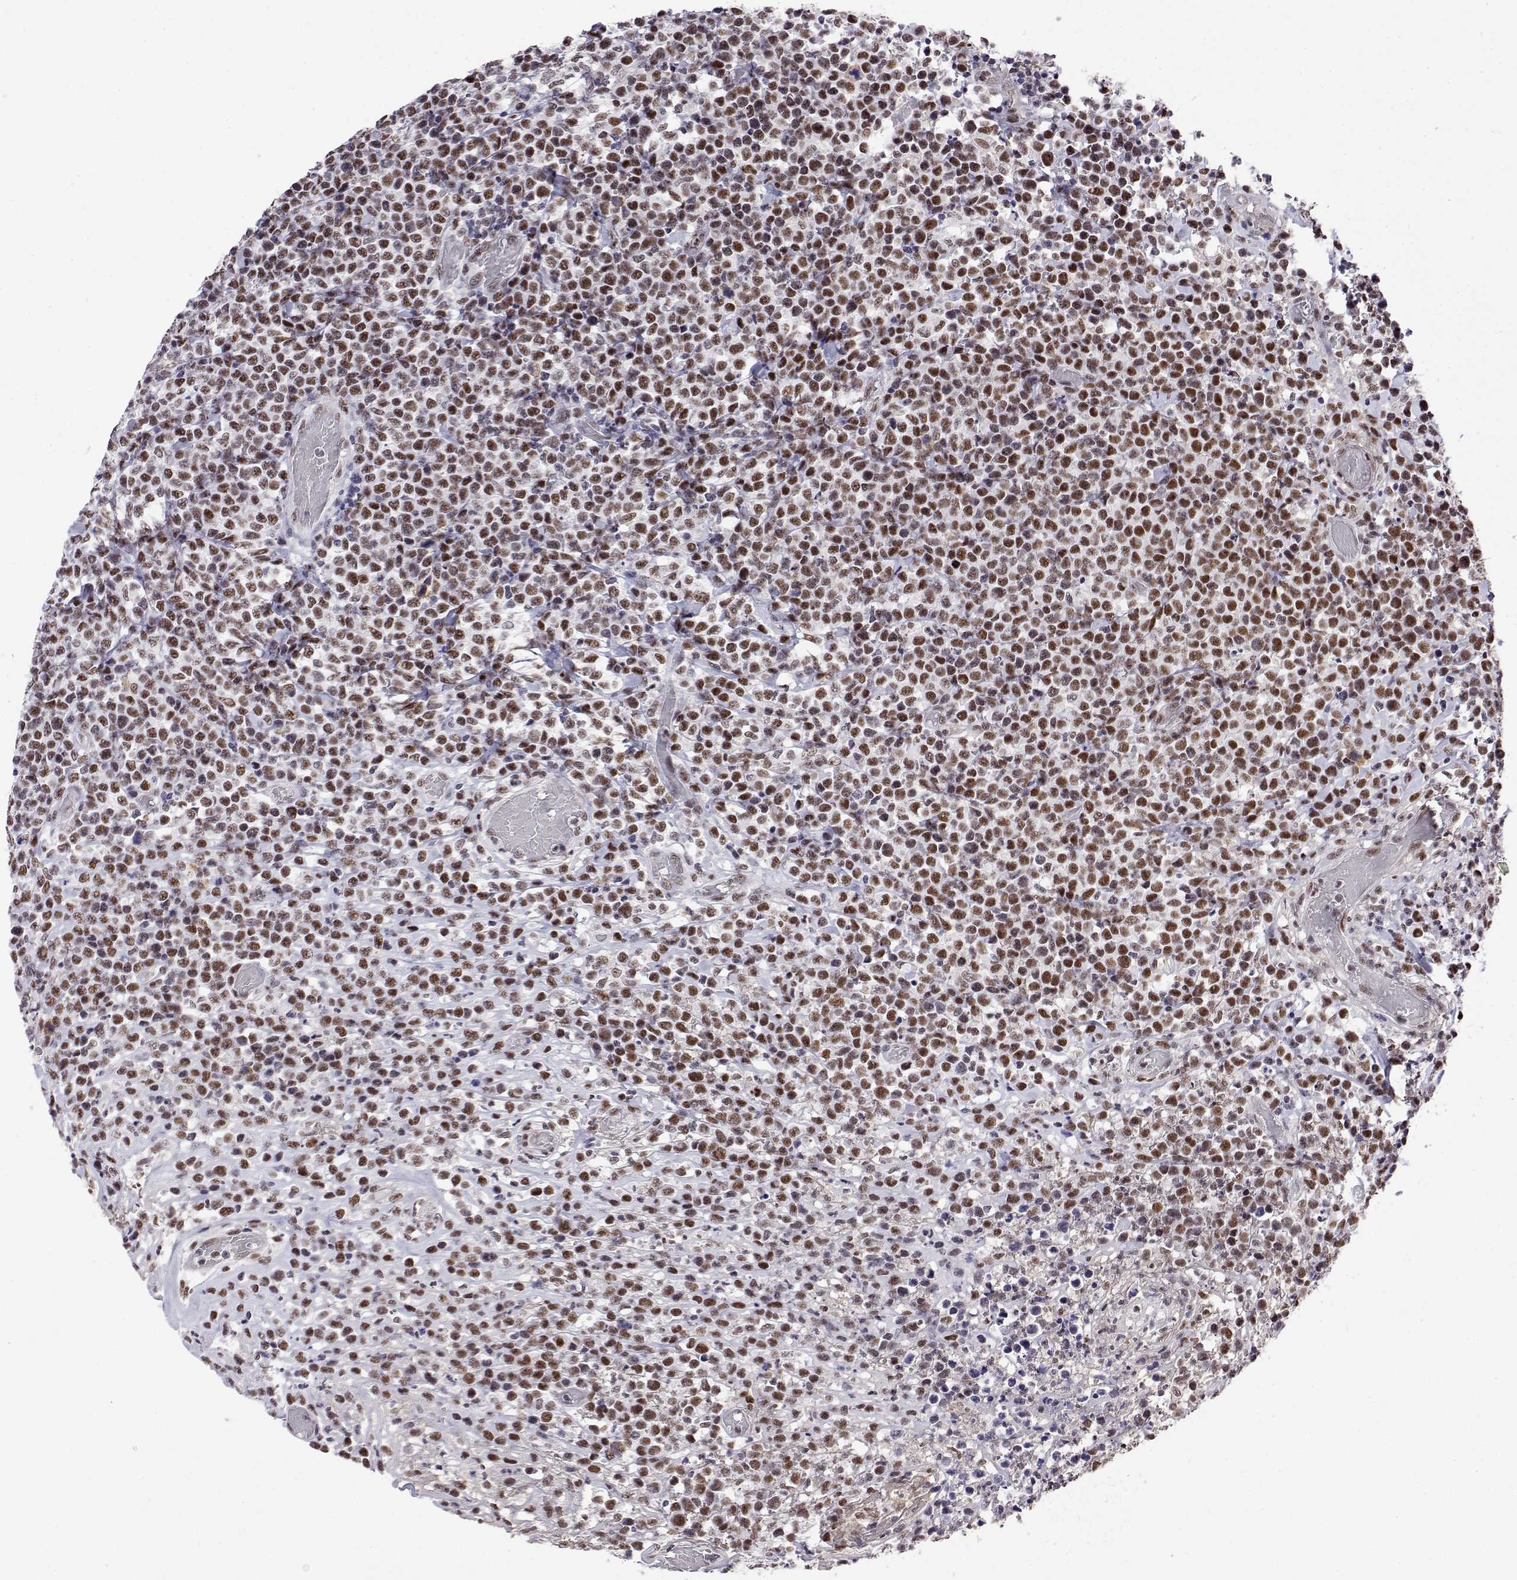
{"staining": {"intensity": "moderate", "quantity": "25%-75%", "location": "nuclear"}, "tissue": "lymphoma", "cell_type": "Tumor cells", "image_type": "cancer", "snomed": [{"axis": "morphology", "description": "Malignant lymphoma, non-Hodgkin's type, High grade"}, {"axis": "topography", "description": "Soft tissue"}], "caption": "Immunohistochemical staining of lymphoma demonstrates medium levels of moderate nuclear positivity in approximately 25%-75% of tumor cells.", "gene": "POLDIP3", "patient": {"sex": "female", "age": 56}}